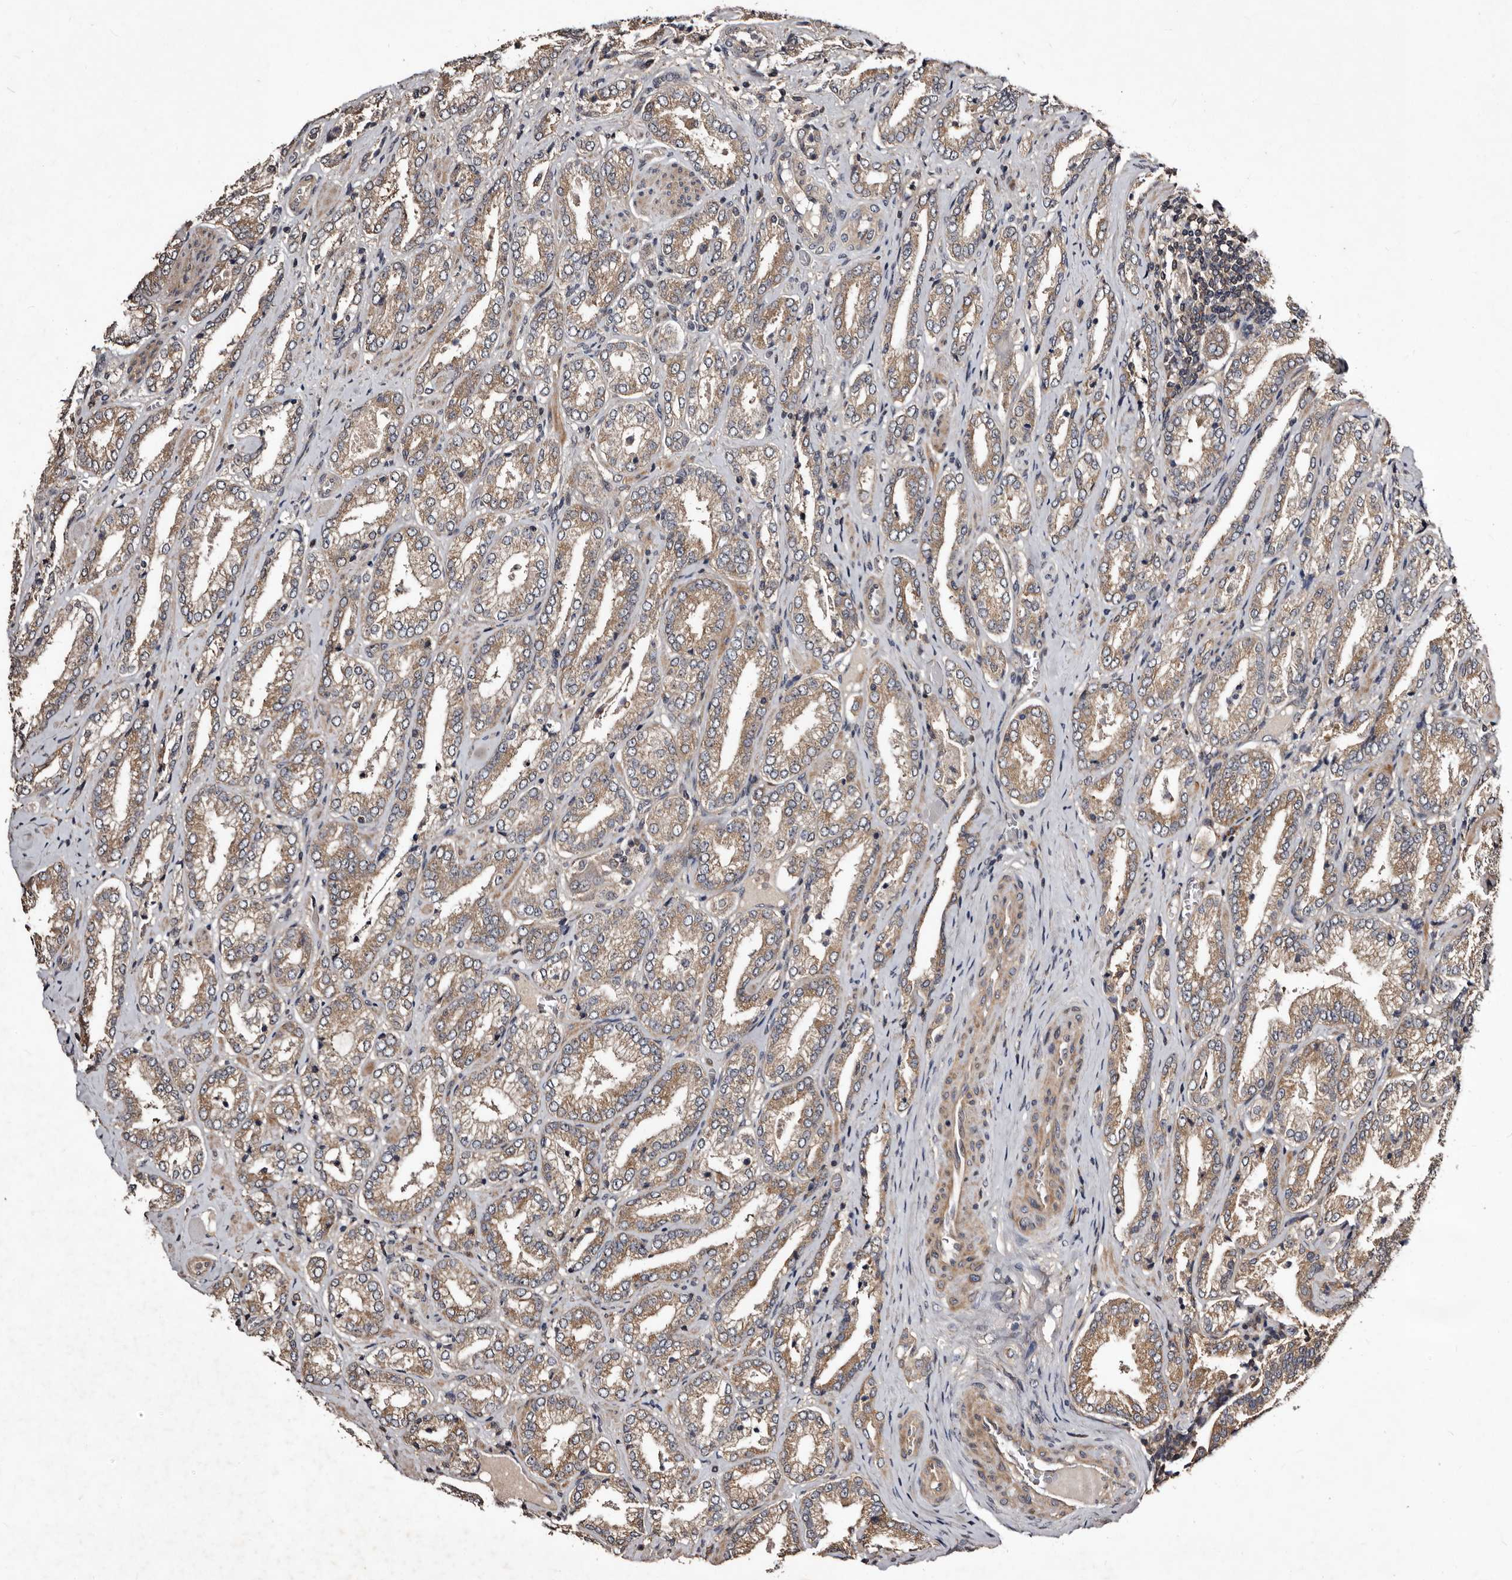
{"staining": {"intensity": "moderate", "quantity": ">75%", "location": "cytoplasmic/membranous"}, "tissue": "prostate cancer", "cell_type": "Tumor cells", "image_type": "cancer", "snomed": [{"axis": "morphology", "description": "Adenocarcinoma, Low grade"}, {"axis": "topography", "description": "Prostate"}], "caption": "Brown immunohistochemical staining in prostate cancer (adenocarcinoma (low-grade)) reveals moderate cytoplasmic/membranous positivity in approximately >75% of tumor cells.", "gene": "MKRN3", "patient": {"sex": "male", "age": 62}}